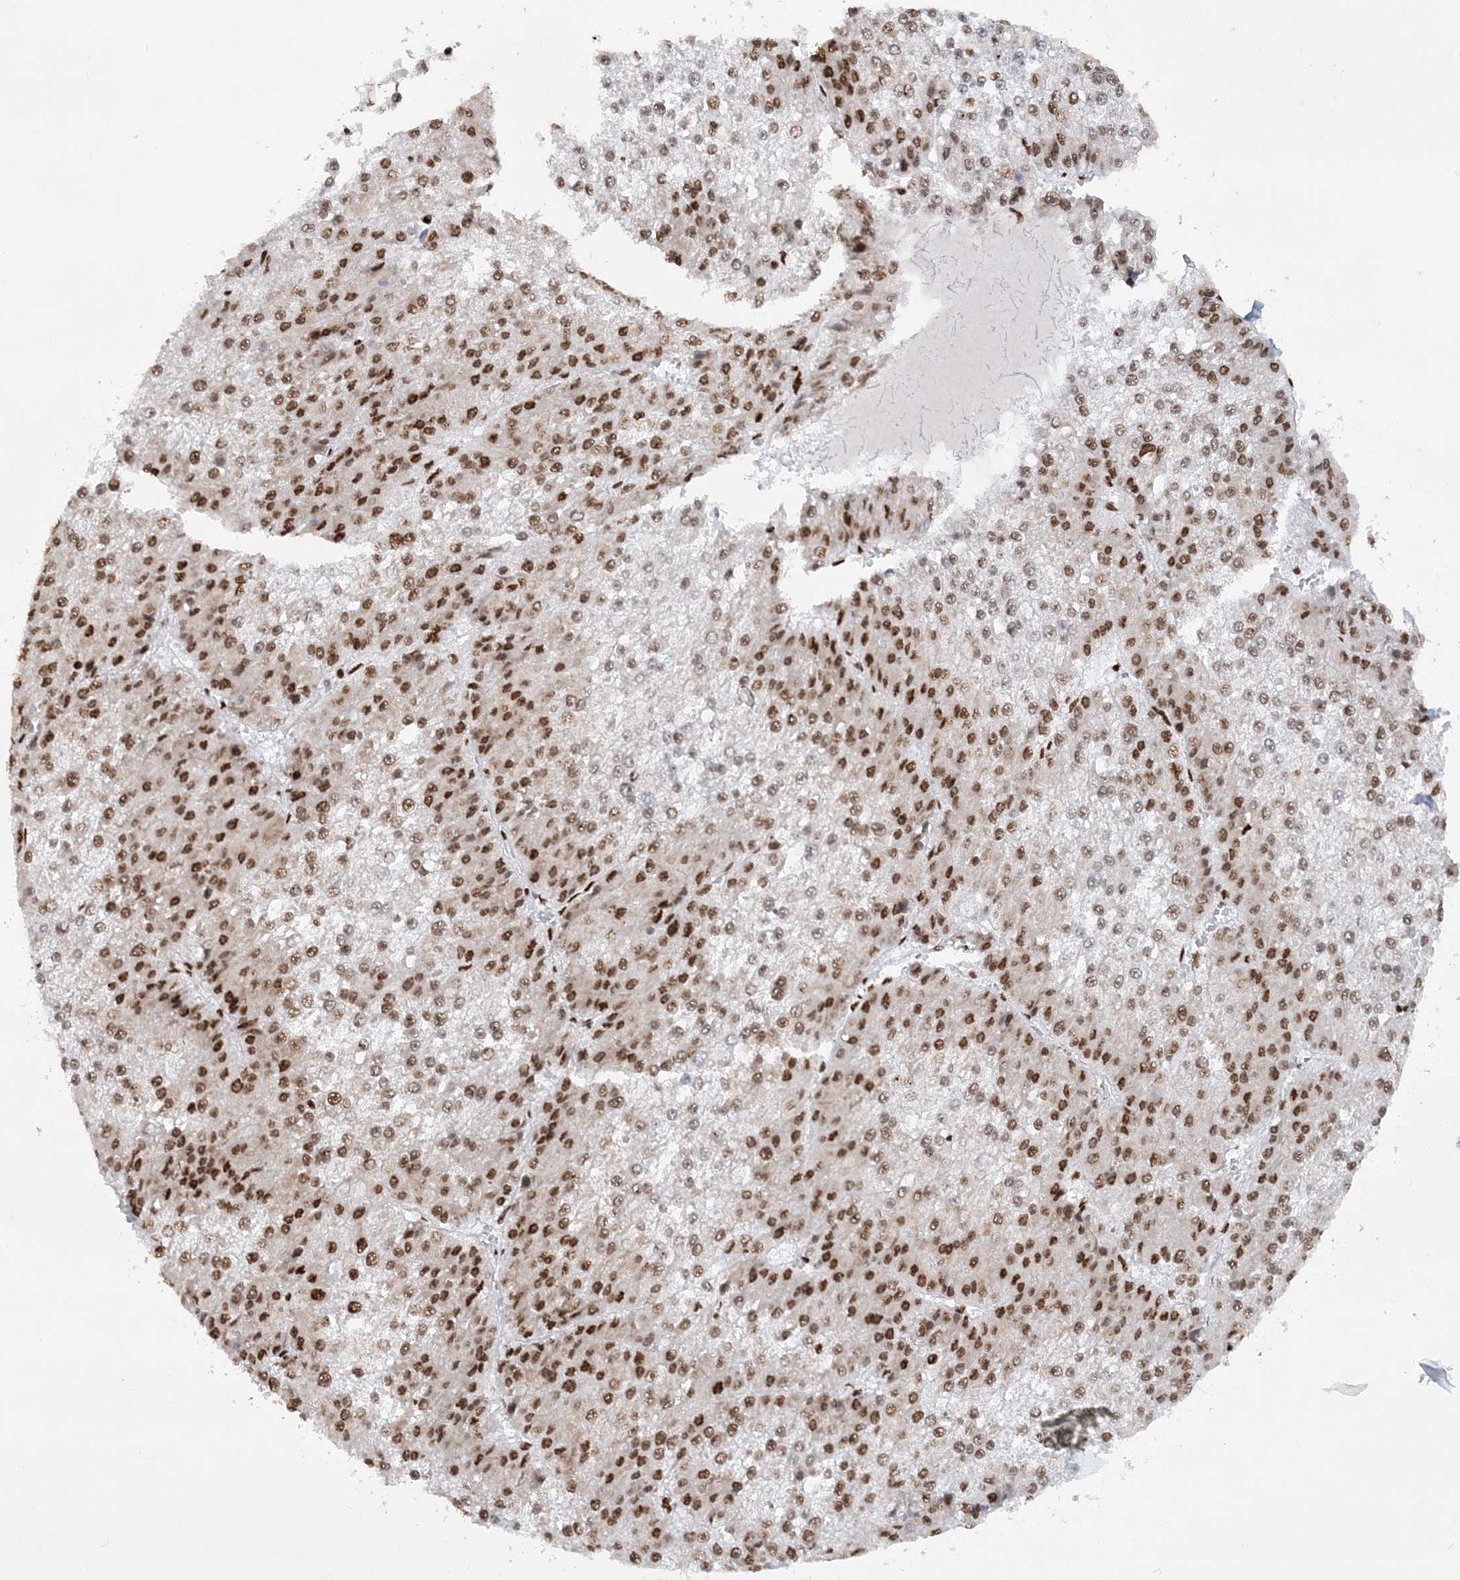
{"staining": {"intensity": "strong", "quantity": ">75%", "location": "nuclear"}, "tissue": "liver cancer", "cell_type": "Tumor cells", "image_type": "cancer", "snomed": [{"axis": "morphology", "description": "Carcinoma, Hepatocellular, NOS"}, {"axis": "topography", "description": "Liver"}], "caption": "Tumor cells exhibit high levels of strong nuclear positivity in about >75% of cells in human liver cancer (hepatocellular carcinoma).", "gene": "DELE1", "patient": {"sex": "female", "age": 73}}